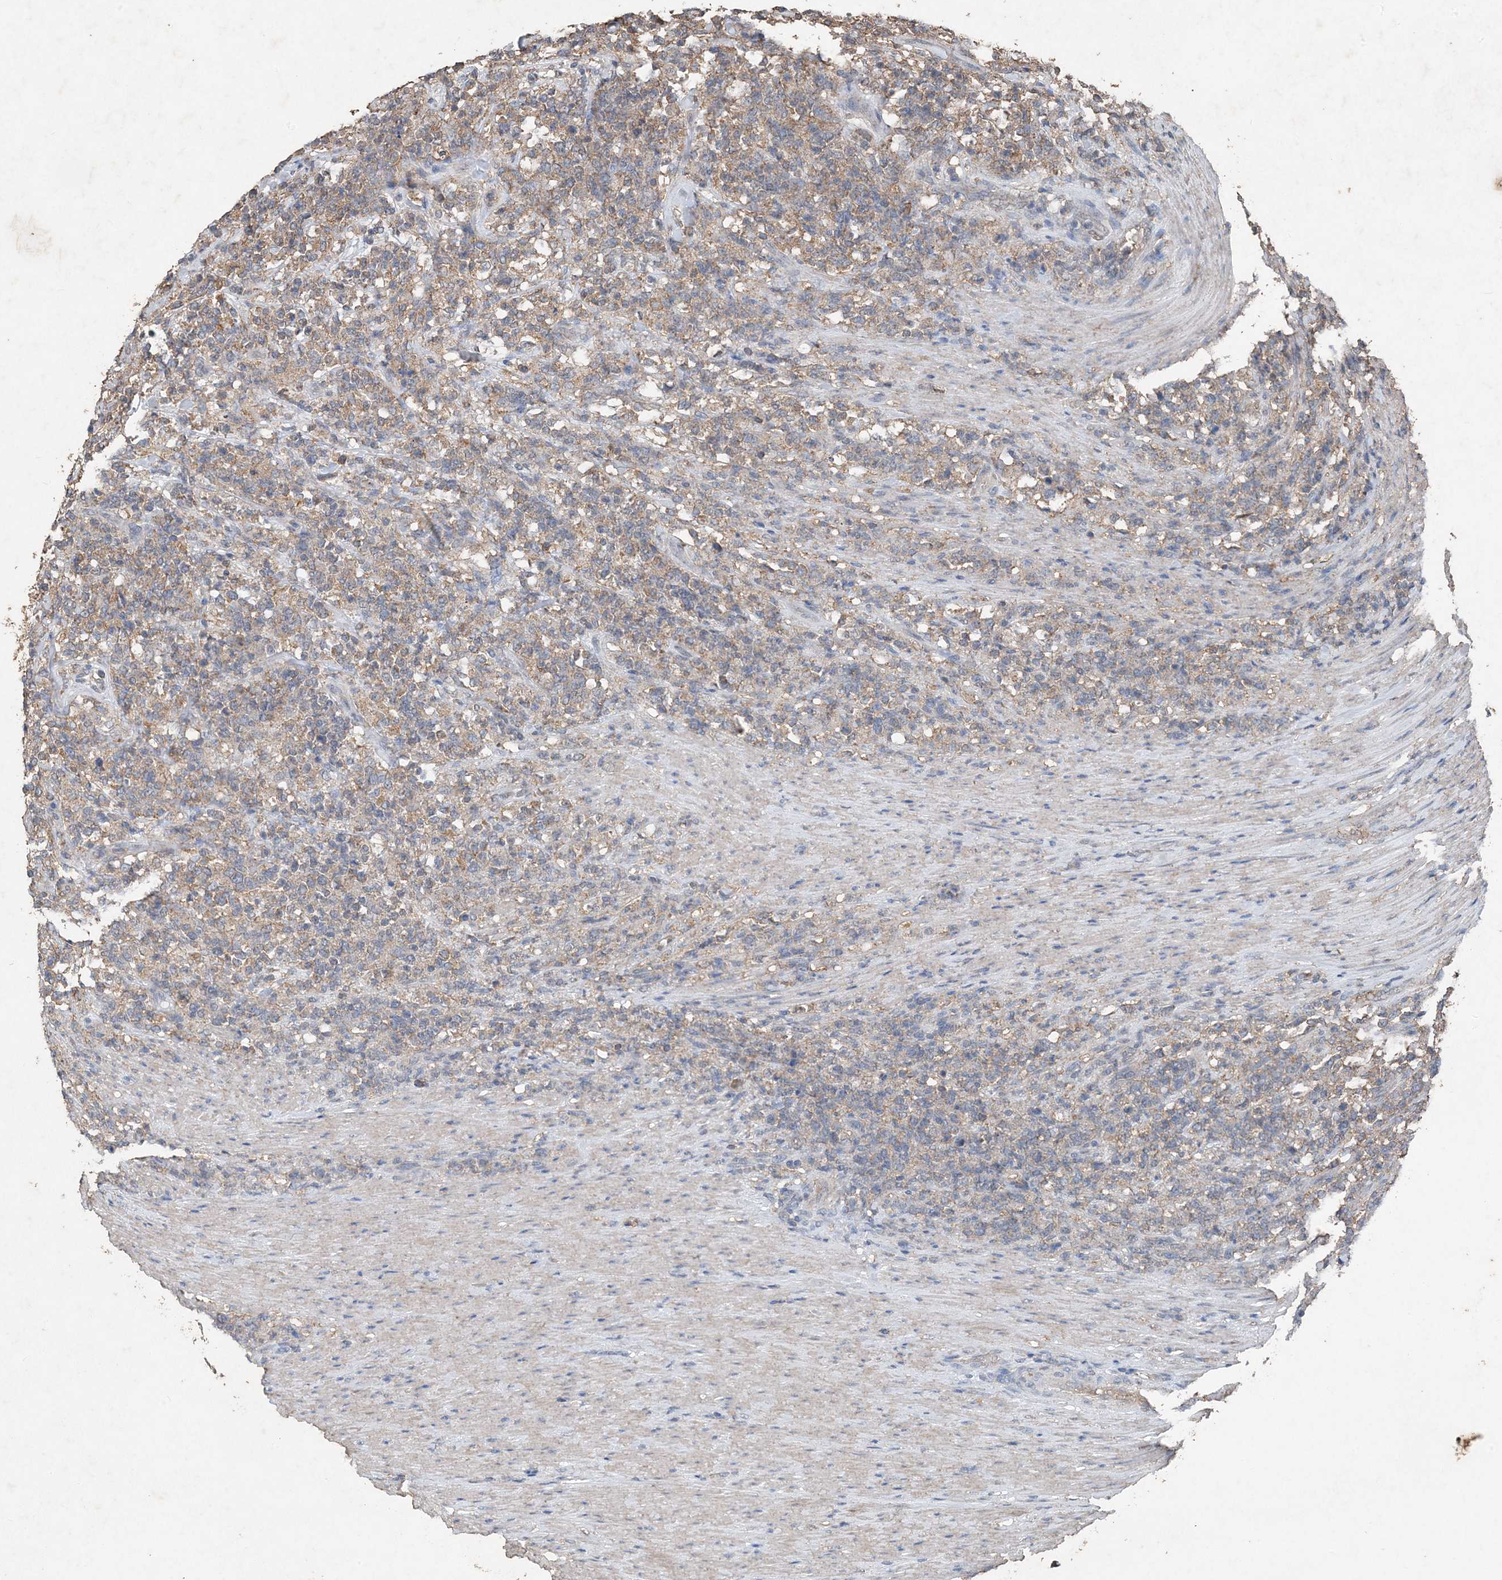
{"staining": {"intensity": "negative", "quantity": "none", "location": "none"}, "tissue": "lymphoma", "cell_type": "Tumor cells", "image_type": "cancer", "snomed": [{"axis": "morphology", "description": "Malignant lymphoma, non-Hodgkin's type, High grade"}, {"axis": "topography", "description": "Soft tissue"}], "caption": "Tumor cells show no significant protein staining in malignant lymphoma, non-Hodgkin's type (high-grade).", "gene": "FCN3", "patient": {"sex": "male", "age": 18}}